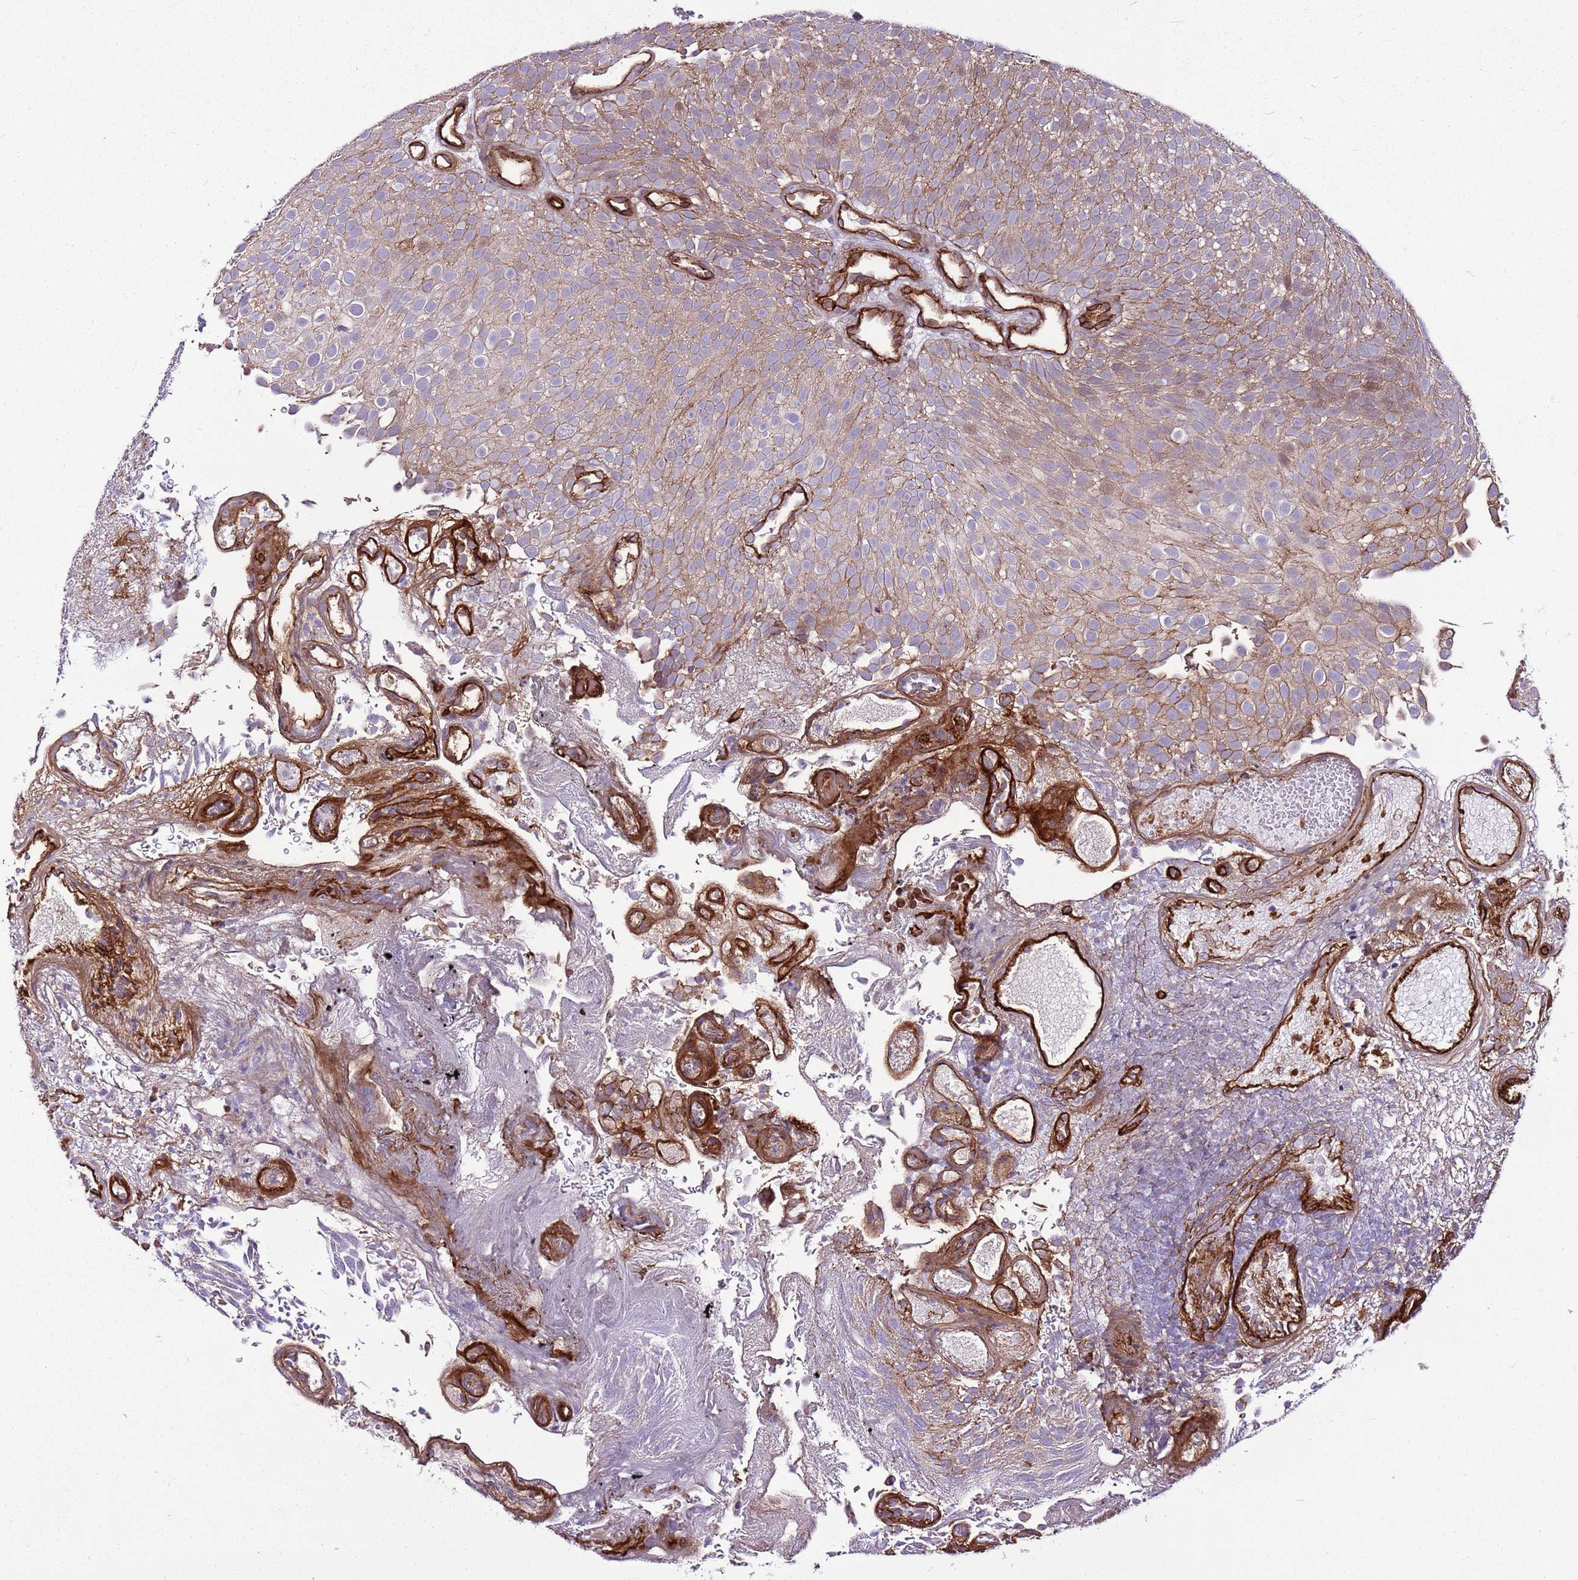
{"staining": {"intensity": "moderate", "quantity": ">75%", "location": "cytoplasmic/membranous"}, "tissue": "urothelial cancer", "cell_type": "Tumor cells", "image_type": "cancer", "snomed": [{"axis": "morphology", "description": "Urothelial carcinoma, Low grade"}, {"axis": "topography", "description": "Urinary bladder"}], "caption": "Tumor cells exhibit medium levels of moderate cytoplasmic/membranous positivity in approximately >75% of cells in human urothelial cancer.", "gene": "ZNF827", "patient": {"sex": "male", "age": 78}}